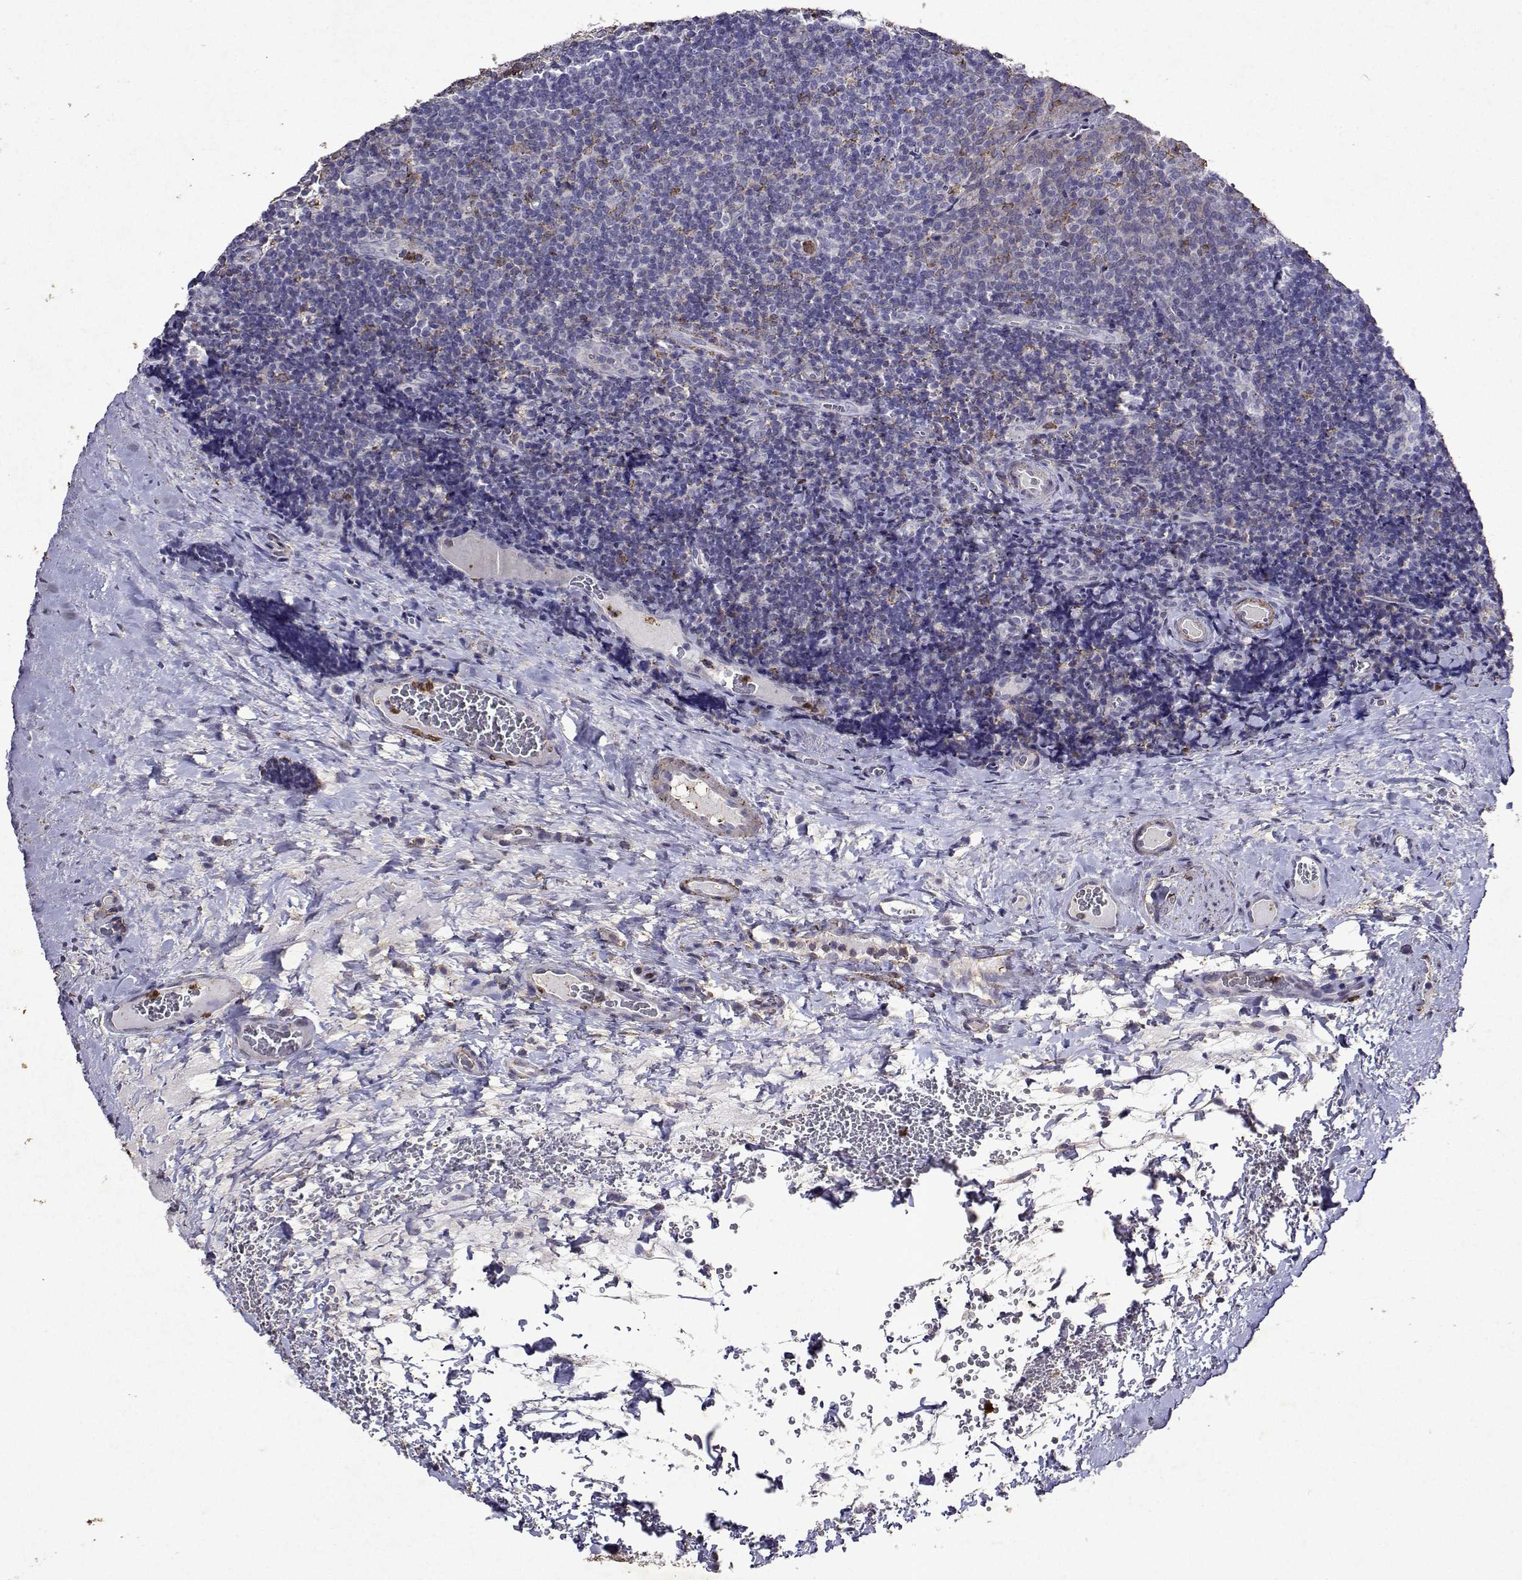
{"staining": {"intensity": "negative", "quantity": "none", "location": "none"}, "tissue": "tonsil", "cell_type": "Germinal center cells", "image_type": "normal", "snomed": [{"axis": "morphology", "description": "Normal tissue, NOS"}, {"axis": "morphology", "description": "Inflammation, NOS"}, {"axis": "topography", "description": "Tonsil"}], "caption": "High magnification brightfield microscopy of benign tonsil stained with DAB (brown) and counterstained with hematoxylin (blue): germinal center cells show no significant expression.", "gene": "DUSP28", "patient": {"sex": "female", "age": 31}}